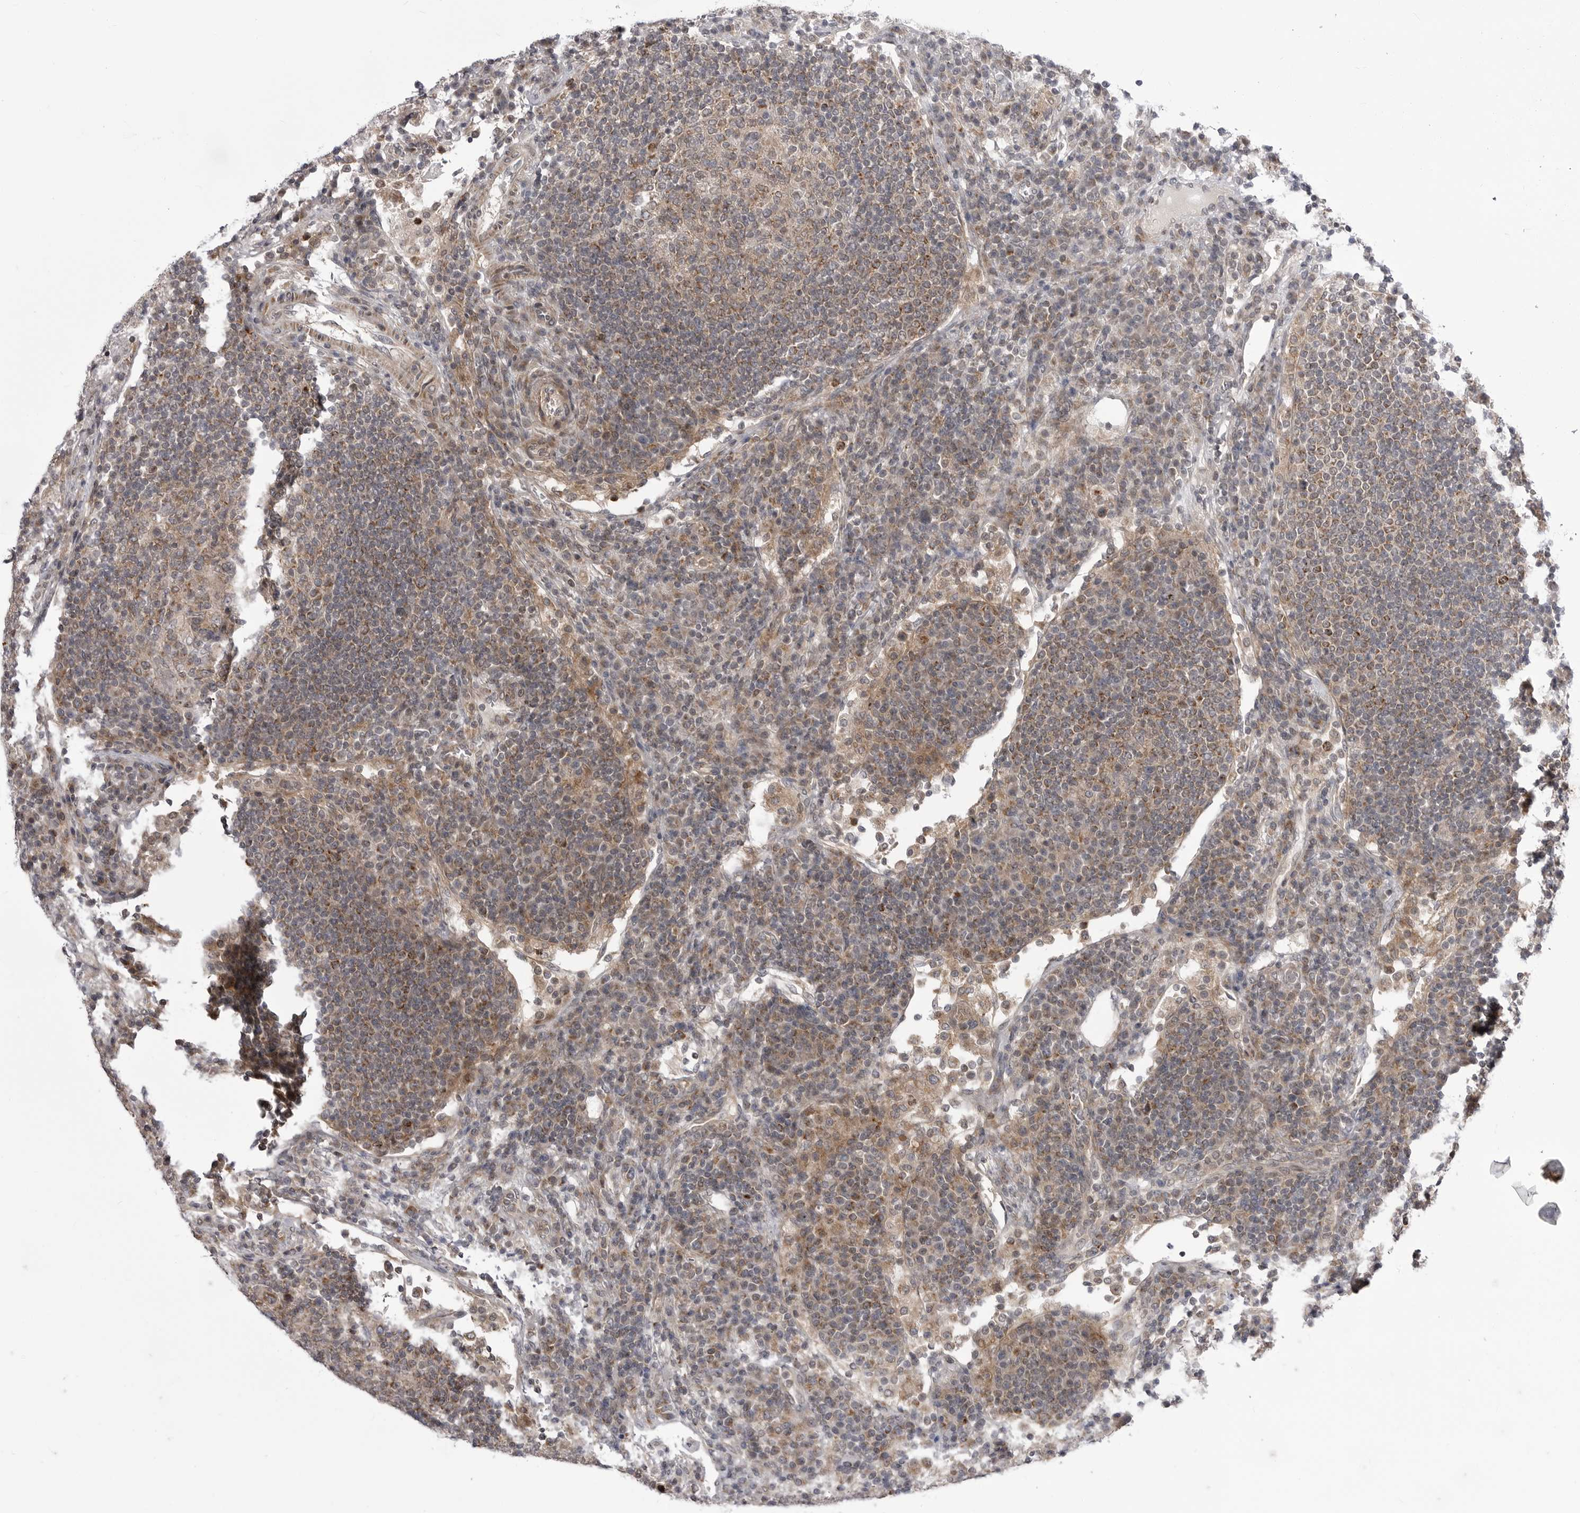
{"staining": {"intensity": "weak", "quantity": "25%-75%", "location": "cytoplasmic/membranous"}, "tissue": "lymph node", "cell_type": "Germinal center cells", "image_type": "normal", "snomed": [{"axis": "morphology", "description": "Normal tissue, NOS"}, {"axis": "topography", "description": "Lymph node"}], "caption": "Immunohistochemistry (IHC) (DAB (3,3'-diaminobenzidine)) staining of normal human lymph node demonstrates weak cytoplasmic/membranous protein positivity in about 25%-75% of germinal center cells.", "gene": "CCDC18", "patient": {"sex": "female", "age": 53}}